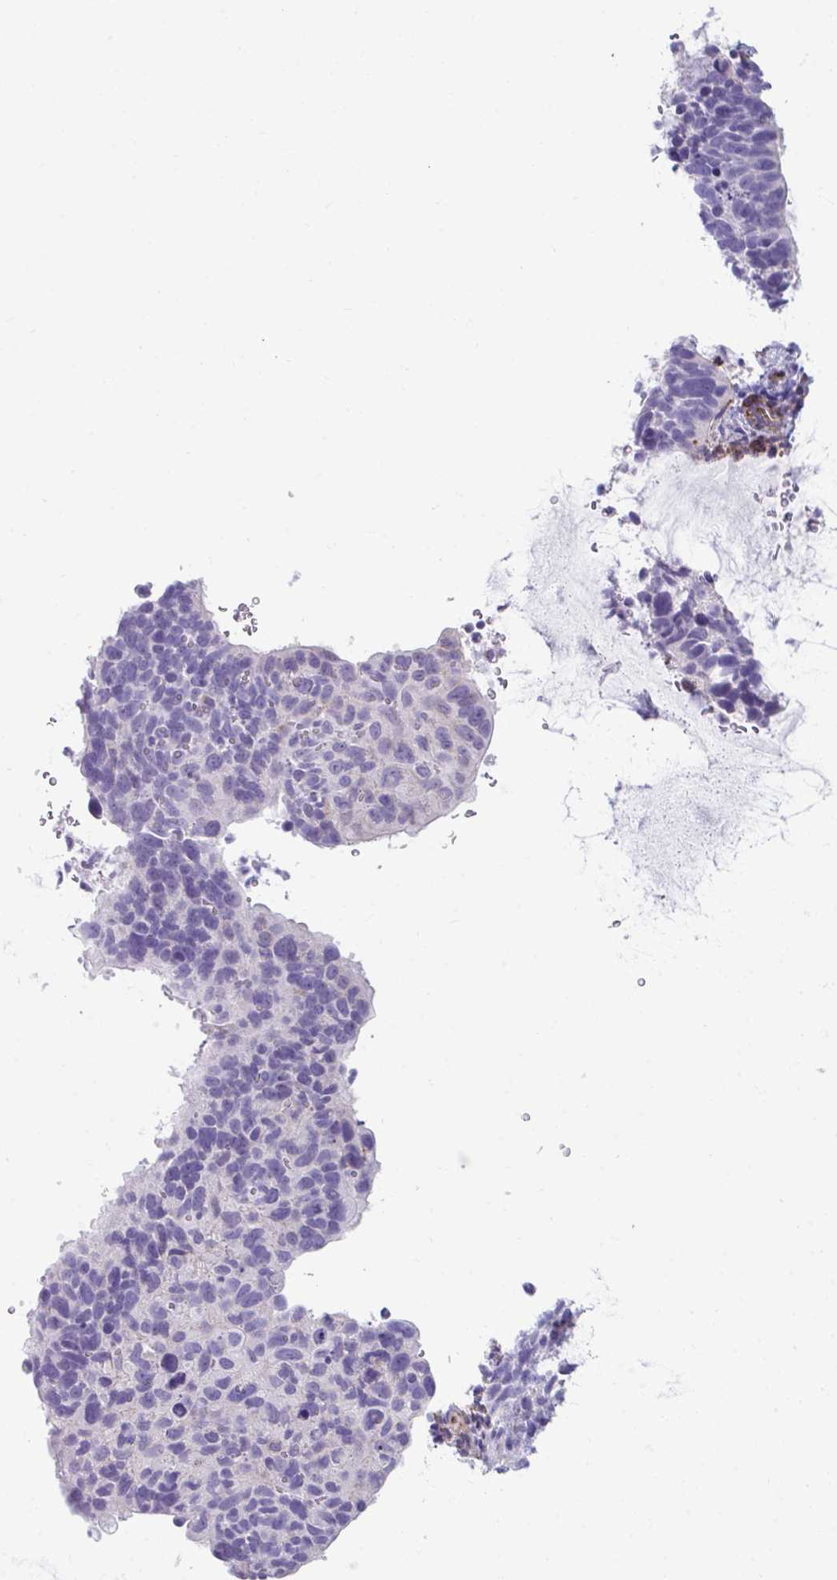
{"staining": {"intensity": "negative", "quantity": "none", "location": "none"}, "tissue": "cervical cancer", "cell_type": "Tumor cells", "image_type": "cancer", "snomed": [{"axis": "morphology", "description": "Squamous cell carcinoma, NOS"}, {"axis": "topography", "description": "Cervix"}], "caption": "Immunohistochemical staining of human cervical cancer shows no significant positivity in tumor cells.", "gene": "UBL3", "patient": {"sex": "female", "age": 51}}